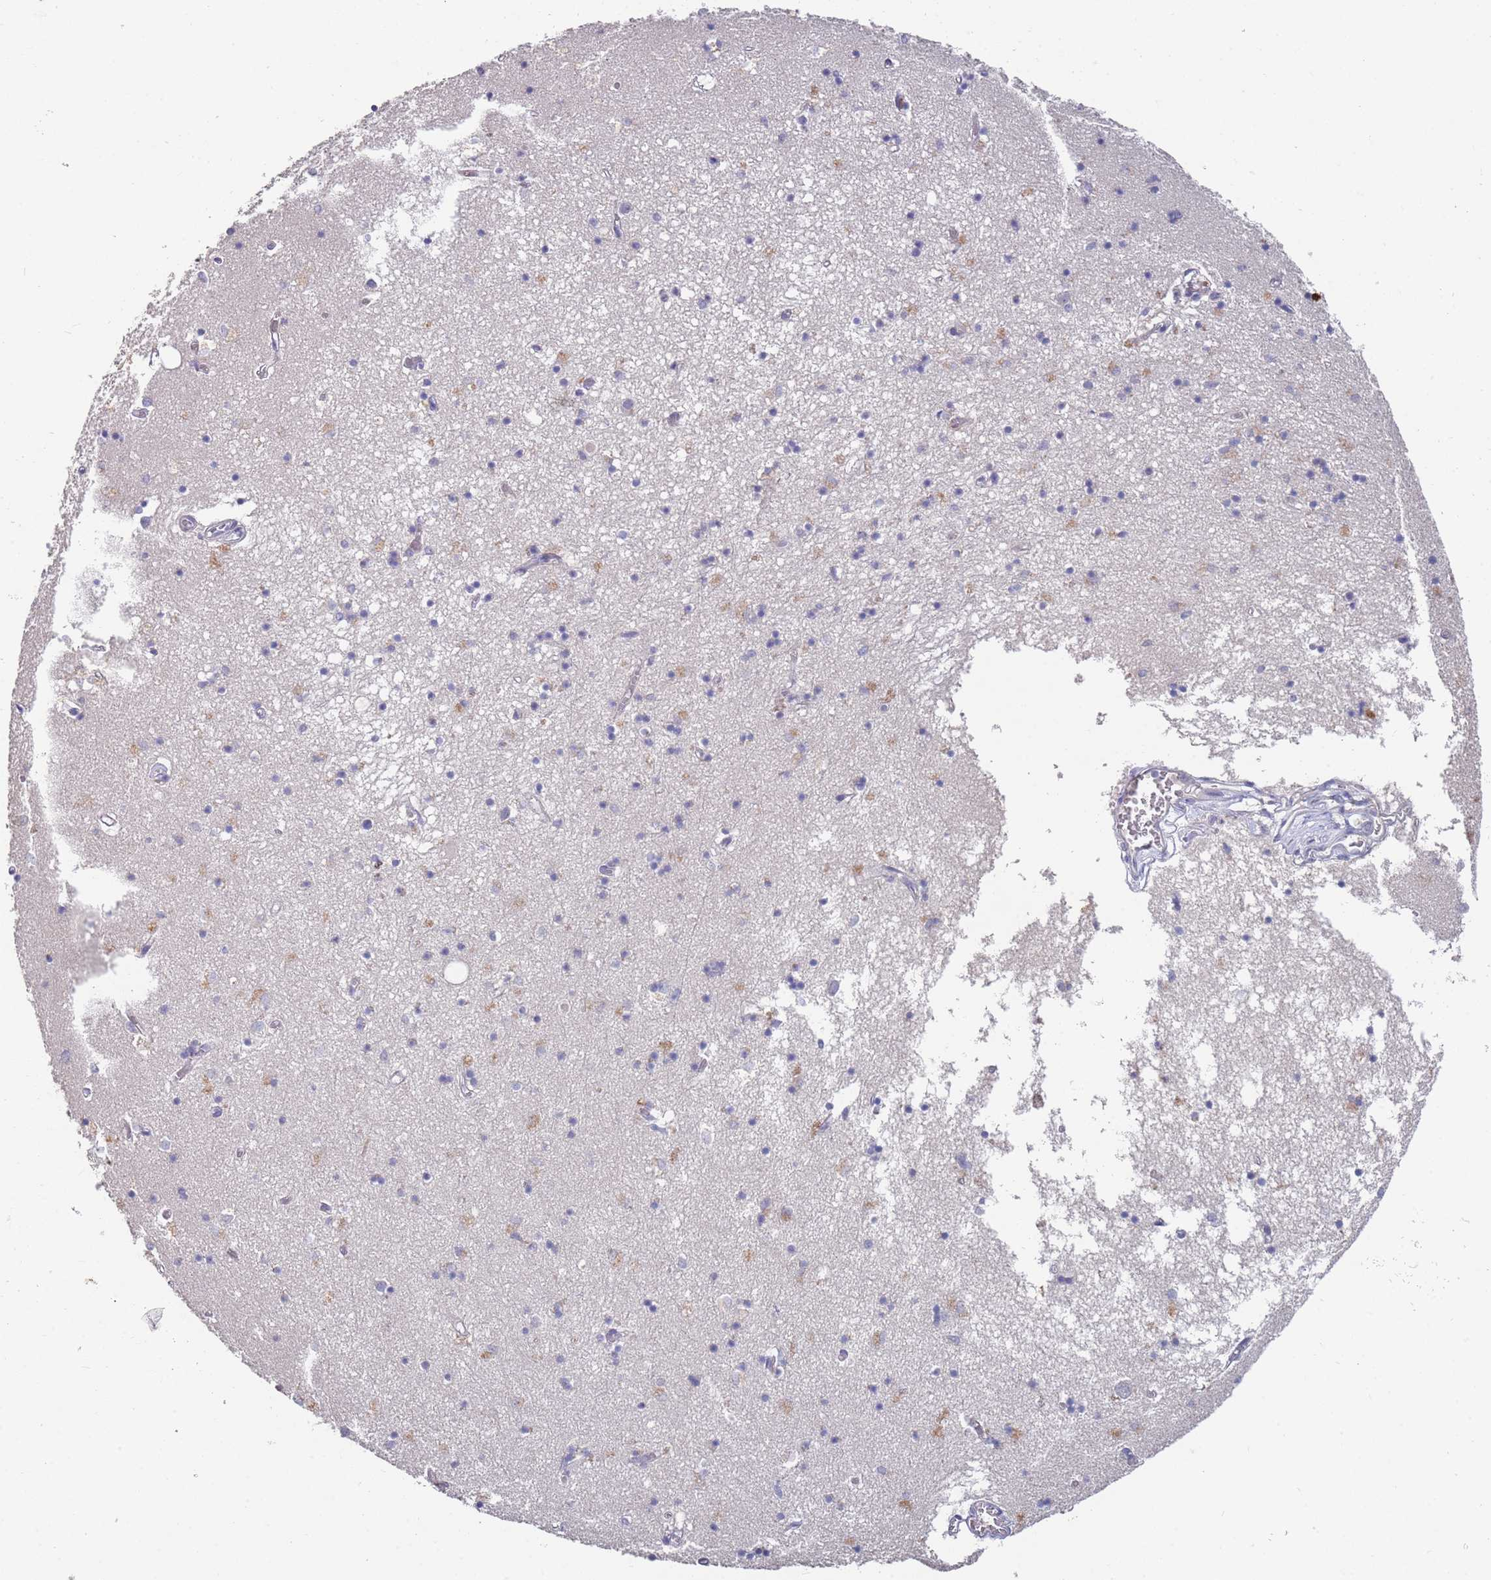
{"staining": {"intensity": "negative", "quantity": "none", "location": "none"}, "tissue": "hippocampus", "cell_type": "Glial cells", "image_type": "normal", "snomed": [{"axis": "morphology", "description": "Normal tissue, NOS"}, {"axis": "topography", "description": "Hippocampus"}], "caption": "Glial cells are negative for protein expression in benign human hippocampus. (Immunohistochemistry, brightfield microscopy, high magnification).", "gene": "LACC1", "patient": {"sex": "male", "age": 70}}